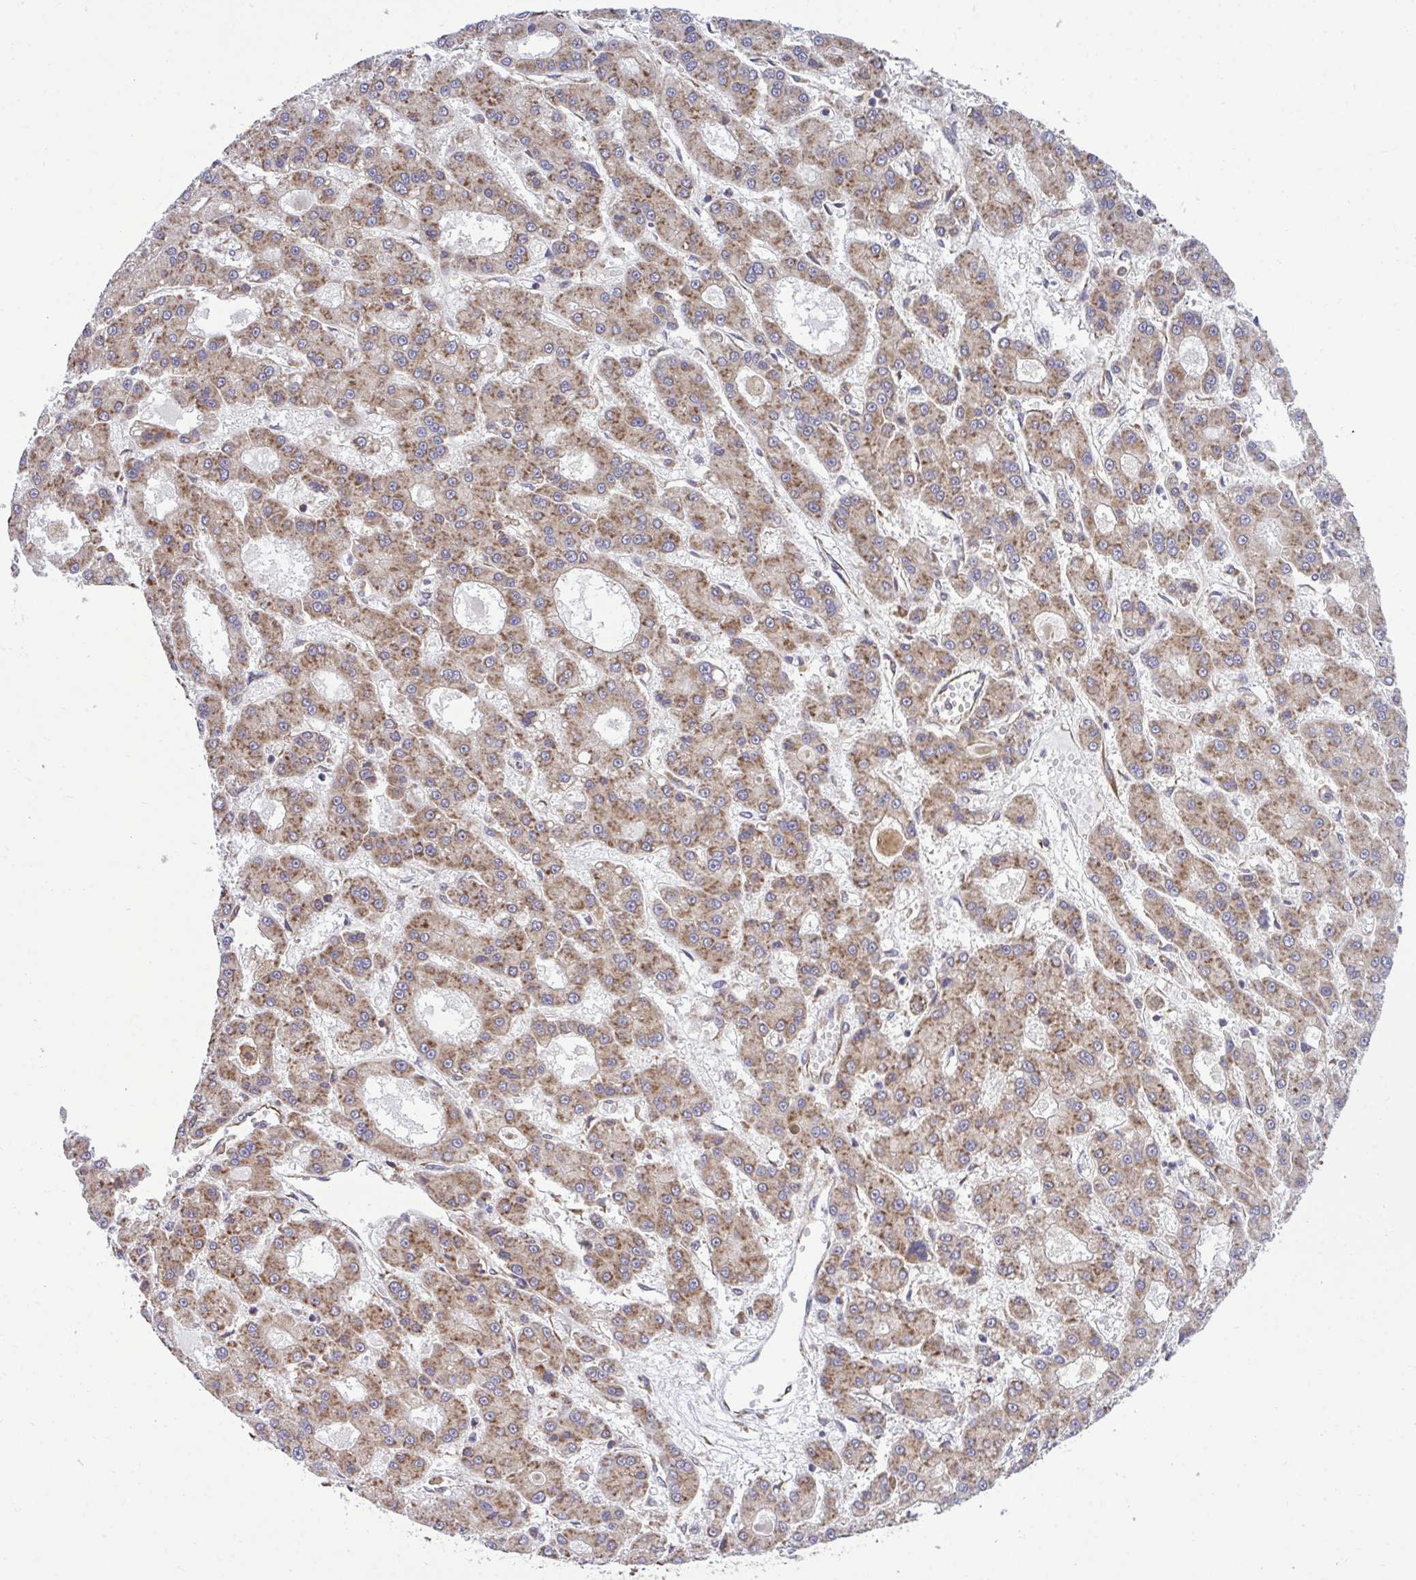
{"staining": {"intensity": "moderate", "quantity": ">75%", "location": "cytoplasmic/membranous"}, "tissue": "liver cancer", "cell_type": "Tumor cells", "image_type": "cancer", "snomed": [{"axis": "morphology", "description": "Carcinoma, Hepatocellular, NOS"}, {"axis": "topography", "description": "Liver"}], "caption": "Immunohistochemistry (IHC) (DAB (3,3'-diaminobenzidine)) staining of liver cancer (hepatocellular carcinoma) demonstrates moderate cytoplasmic/membranous protein expression in about >75% of tumor cells.", "gene": "RPS15", "patient": {"sex": "male", "age": 70}}